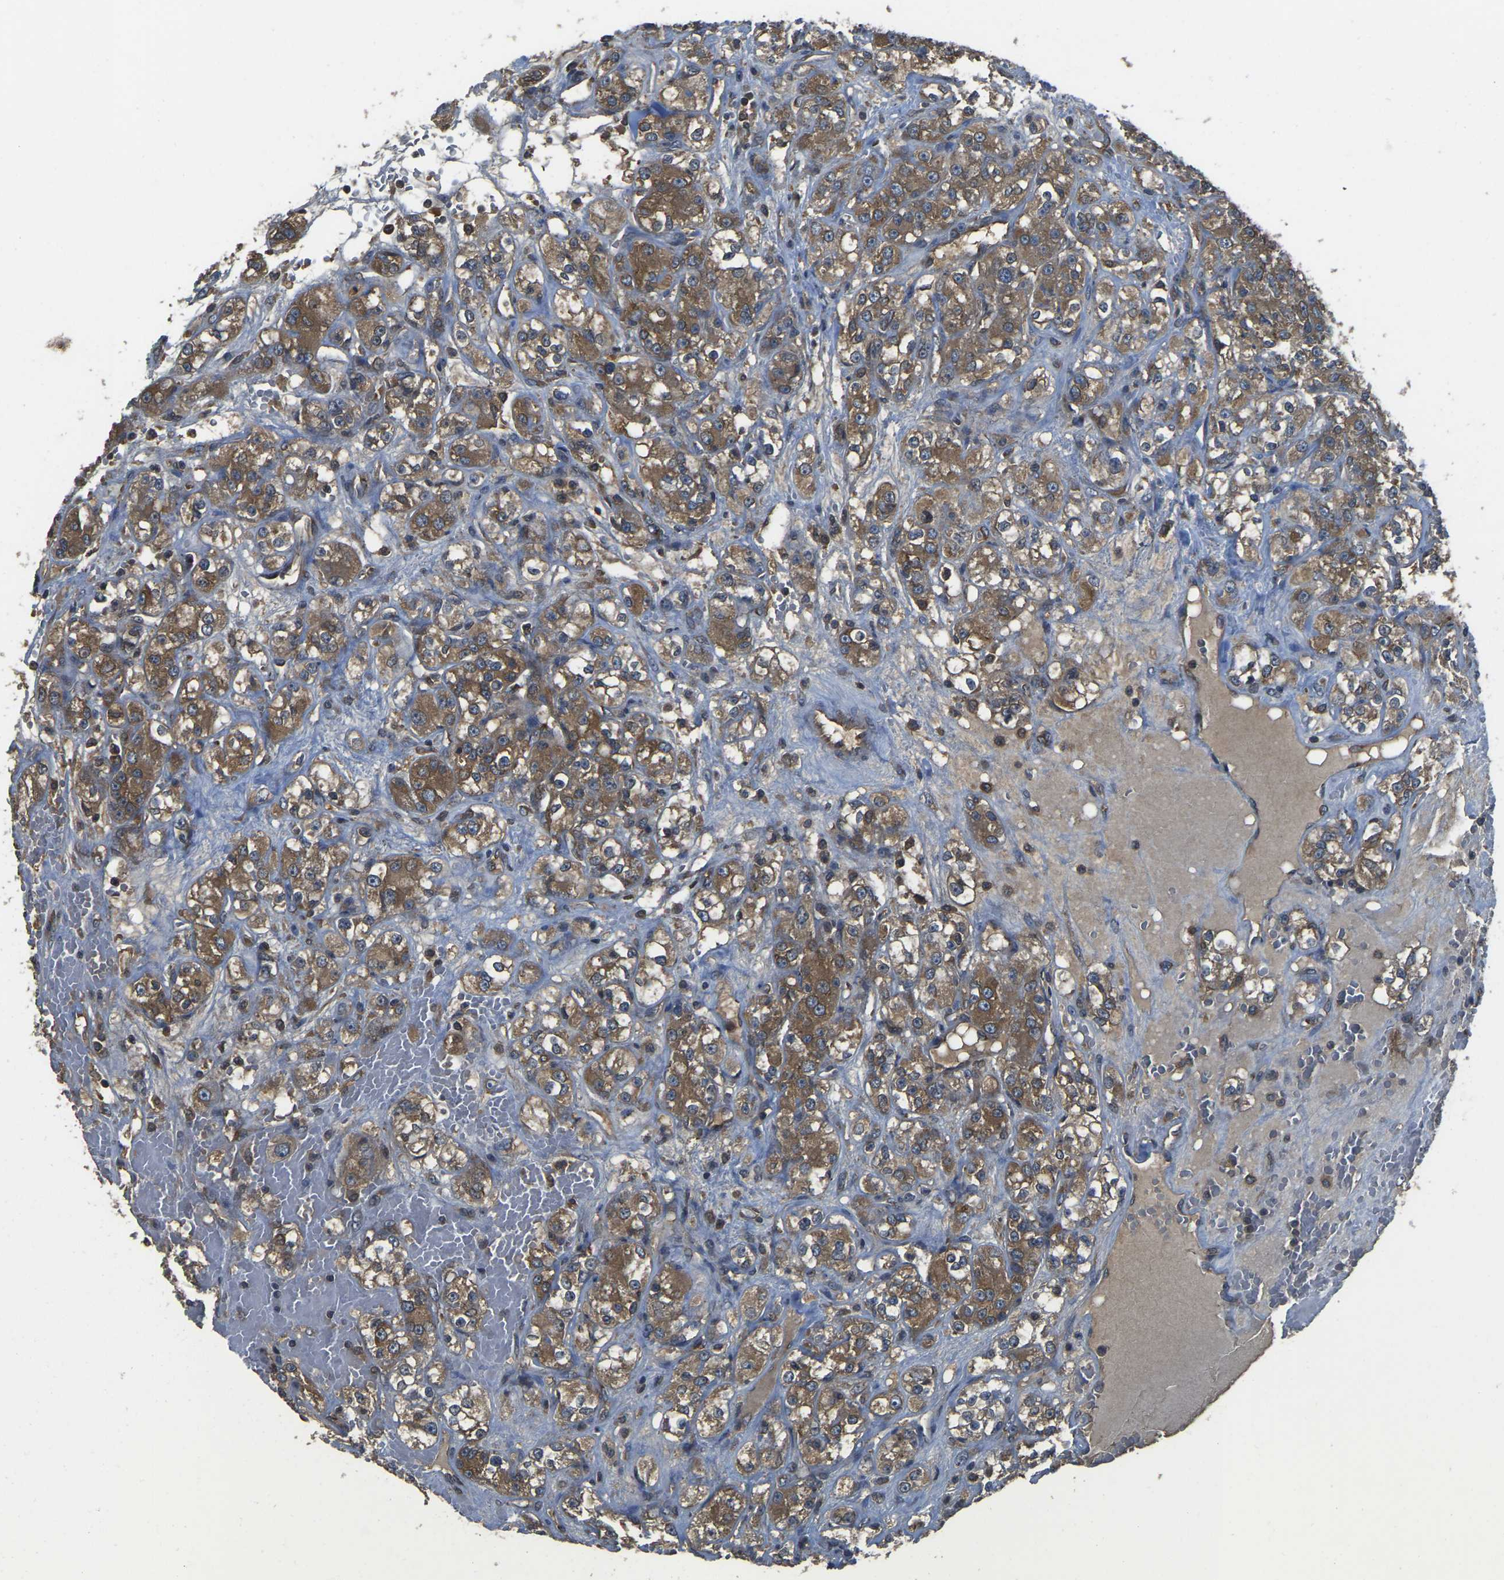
{"staining": {"intensity": "moderate", "quantity": ">75%", "location": "cytoplasmic/membranous"}, "tissue": "renal cancer", "cell_type": "Tumor cells", "image_type": "cancer", "snomed": [{"axis": "morphology", "description": "Normal tissue, NOS"}, {"axis": "morphology", "description": "Adenocarcinoma, NOS"}, {"axis": "topography", "description": "Kidney"}], "caption": "Adenocarcinoma (renal) stained with DAB (3,3'-diaminobenzidine) immunohistochemistry (IHC) shows medium levels of moderate cytoplasmic/membranous expression in approximately >75% of tumor cells.", "gene": "AIMP1", "patient": {"sex": "male", "age": 61}}